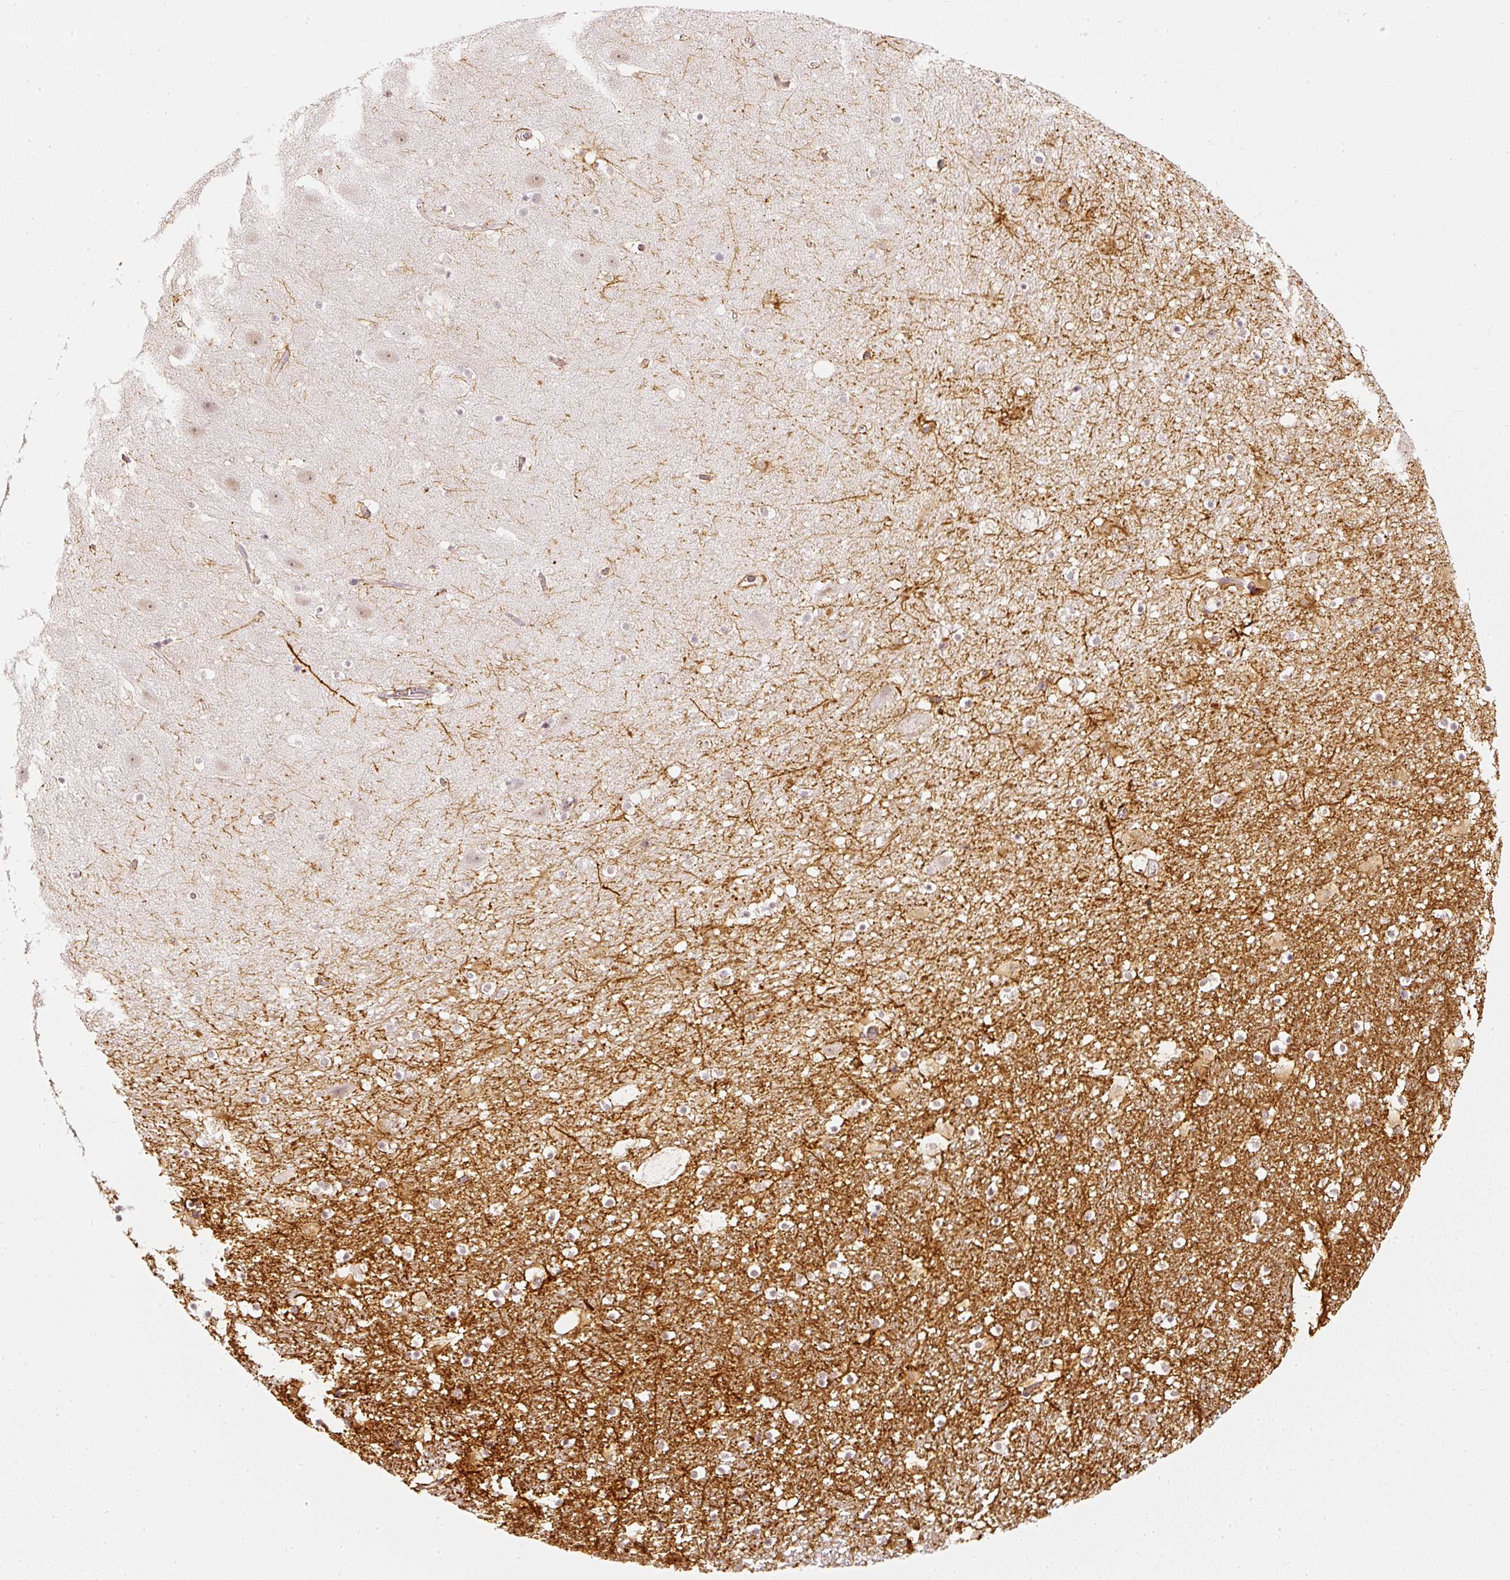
{"staining": {"intensity": "strong", "quantity": "<25%", "location": "cytoplasmic/membranous"}, "tissue": "hippocampus", "cell_type": "Glial cells", "image_type": "normal", "snomed": [{"axis": "morphology", "description": "Normal tissue, NOS"}, {"axis": "topography", "description": "Hippocampus"}], "caption": "Hippocampus stained with immunohistochemistry (IHC) demonstrates strong cytoplasmic/membranous staining in about <25% of glial cells. Nuclei are stained in blue.", "gene": "DRD2", "patient": {"sex": "male", "age": 37}}